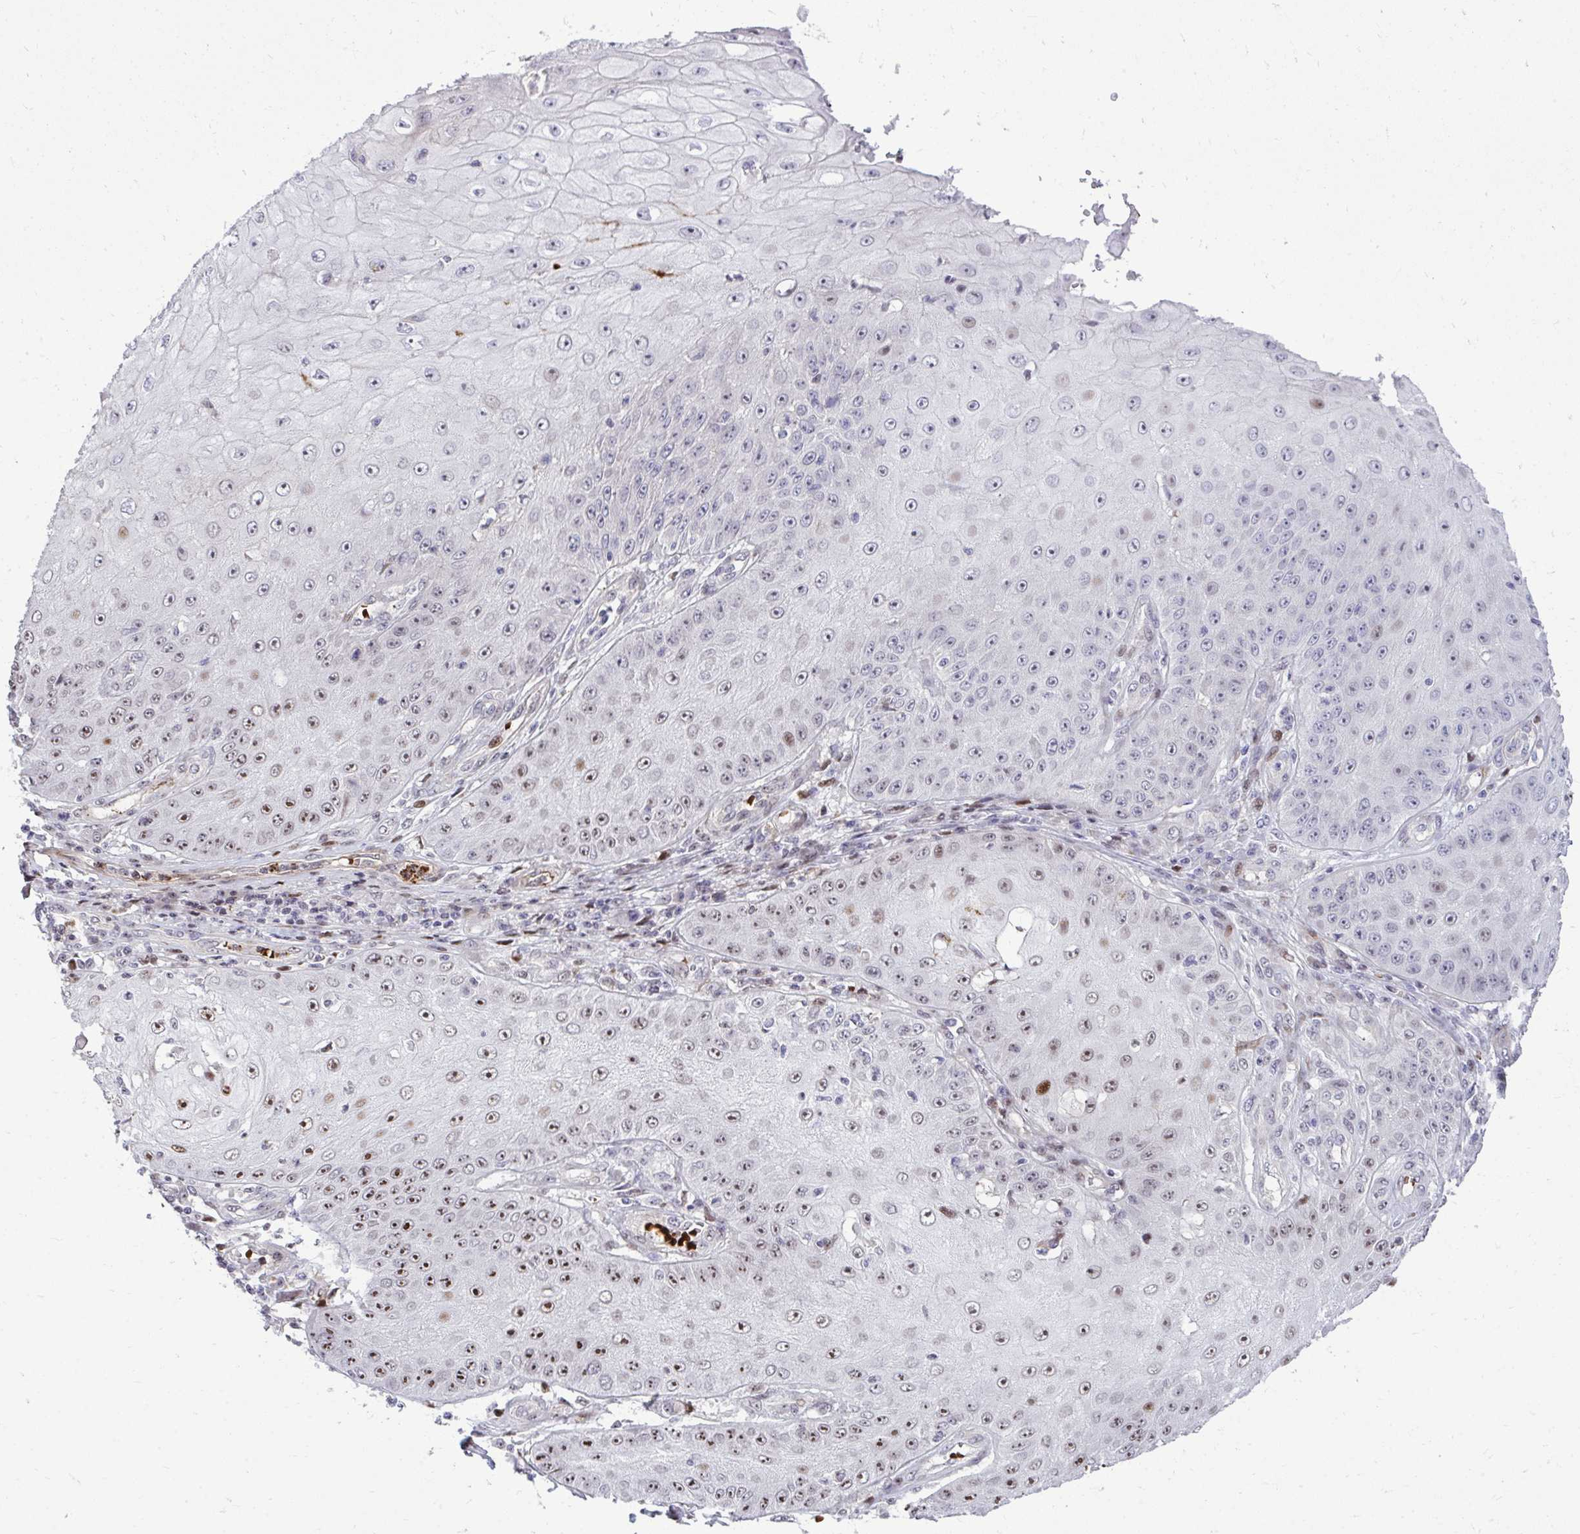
{"staining": {"intensity": "moderate", "quantity": "25%-75%", "location": "nuclear"}, "tissue": "skin cancer", "cell_type": "Tumor cells", "image_type": "cancer", "snomed": [{"axis": "morphology", "description": "Squamous cell carcinoma, NOS"}, {"axis": "topography", "description": "Skin"}], "caption": "The photomicrograph reveals staining of skin squamous cell carcinoma, revealing moderate nuclear protein expression (brown color) within tumor cells.", "gene": "DLX4", "patient": {"sex": "male", "age": 70}}